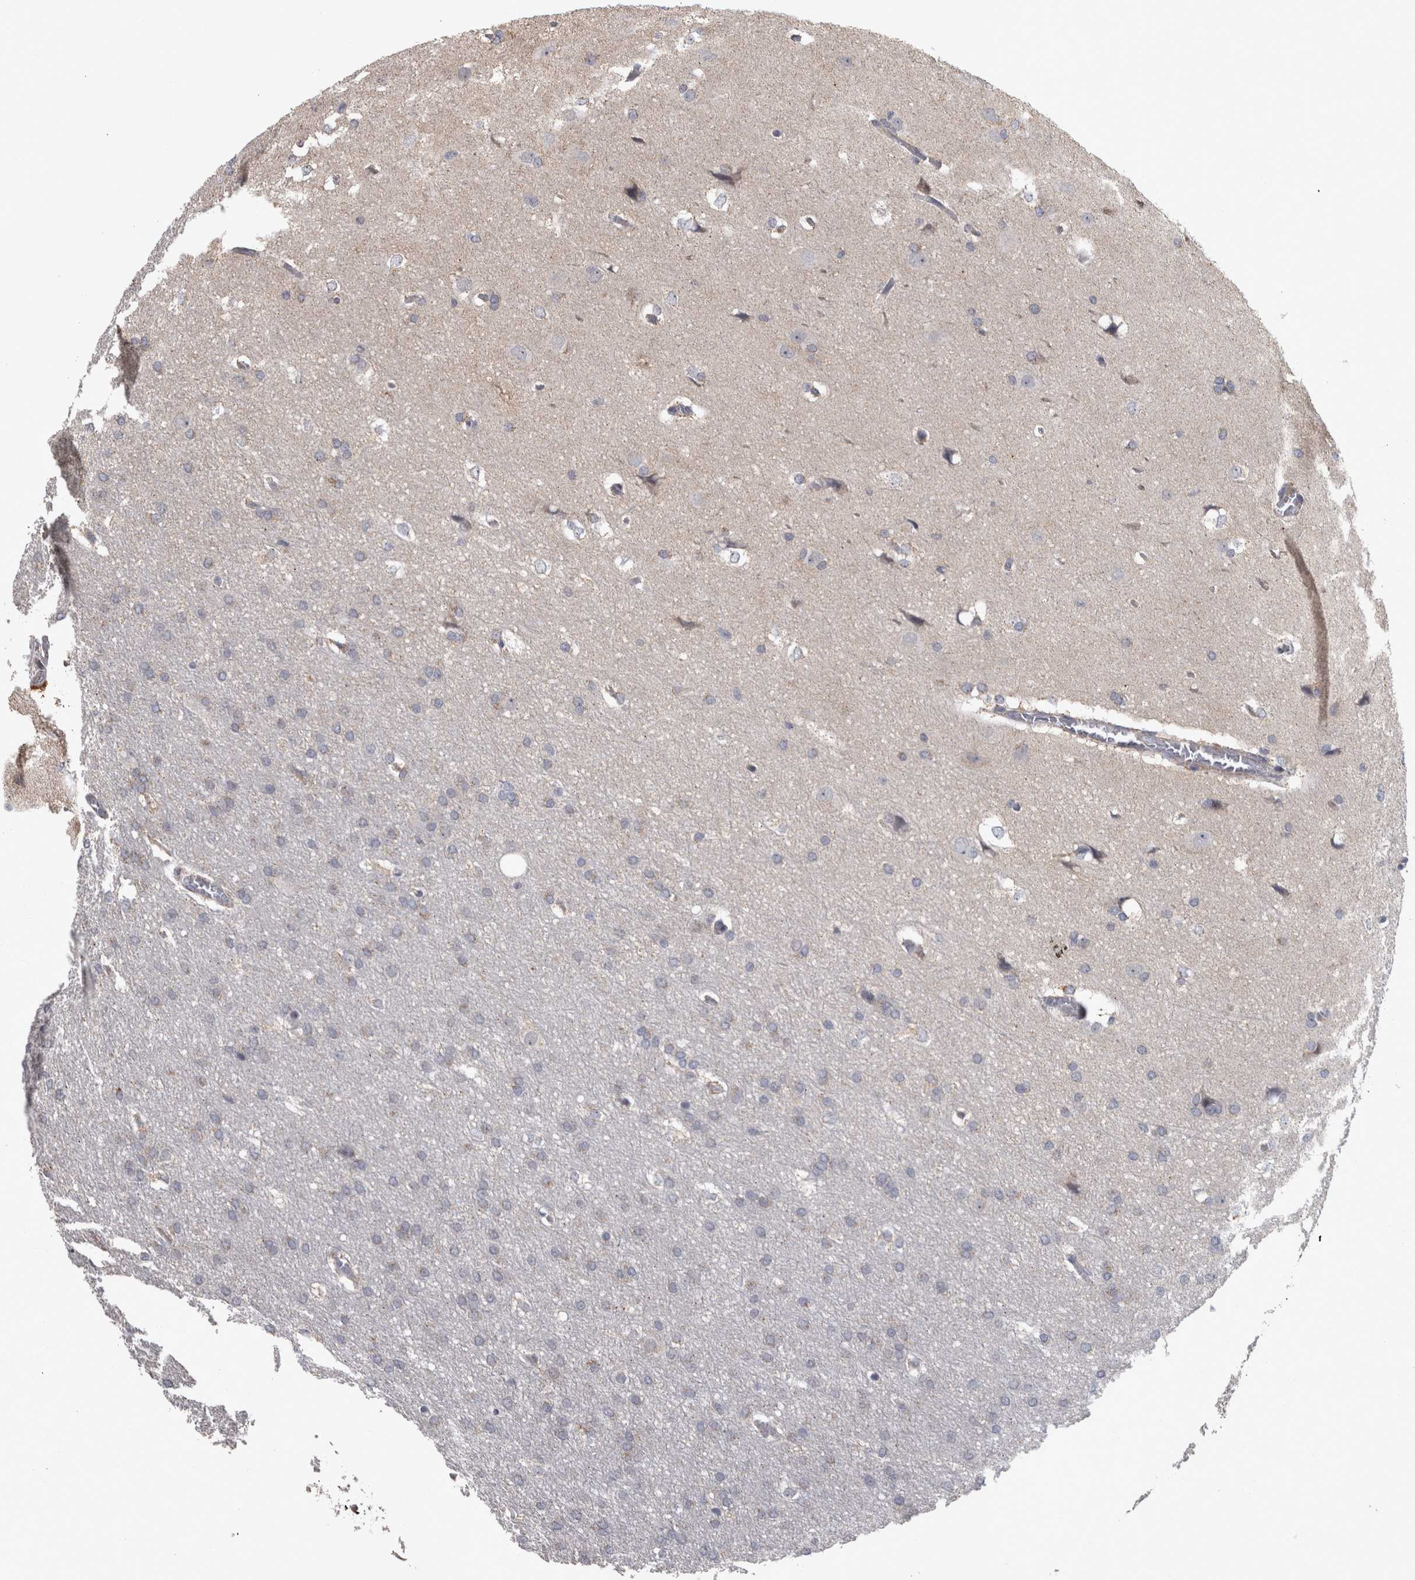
{"staining": {"intensity": "weak", "quantity": "<25%", "location": "cytoplasmic/membranous"}, "tissue": "glioma", "cell_type": "Tumor cells", "image_type": "cancer", "snomed": [{"axis": "morphology", "description": "Glioma, malignant, Low grade"}, {"axis": "topography", "description": "Brain"}], "caption": "A histopathology image of low-grade glioma (malignant) stained for a protein displays no brown staining in tumor cells.", "gene": "DBT", "patient": {"sex": "female", "age": 37}}